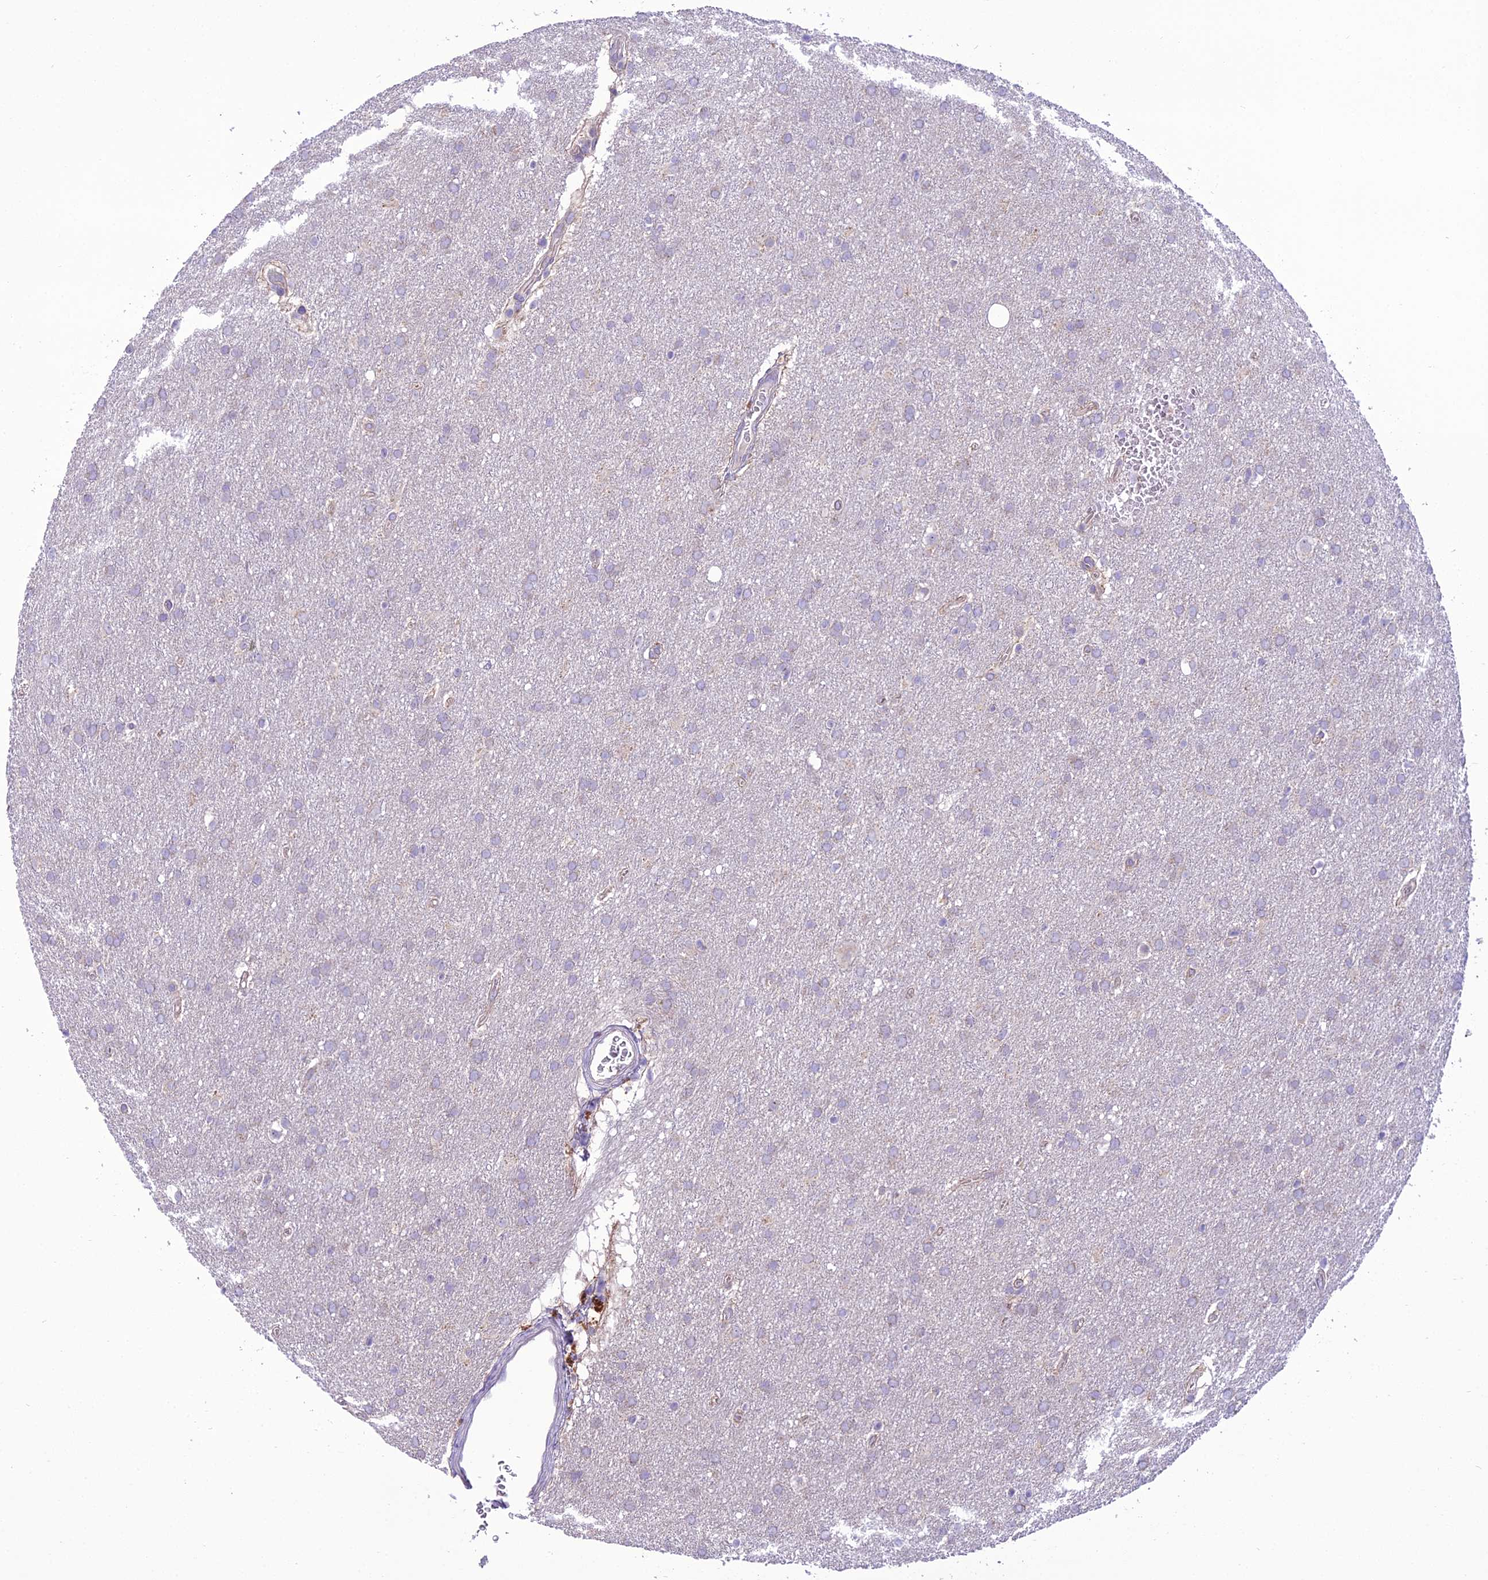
{"staining": {"intensity": "negative", "quantity": "none", "location": "none"}, "tissue": "glioma", "cell_type": "Tumor cells", "image_type": "cancer", "snomed": [{"axis": "morphology", "description": "Glioma, malignant, Low grade"}, {"axis": "topography", "description": "Brain"}], "caption": "Tumor cells show no significant staining in malignant glioma (low-grade).", "gene": "SCRT1", "patient": {"sex": "female", "age": 32}}